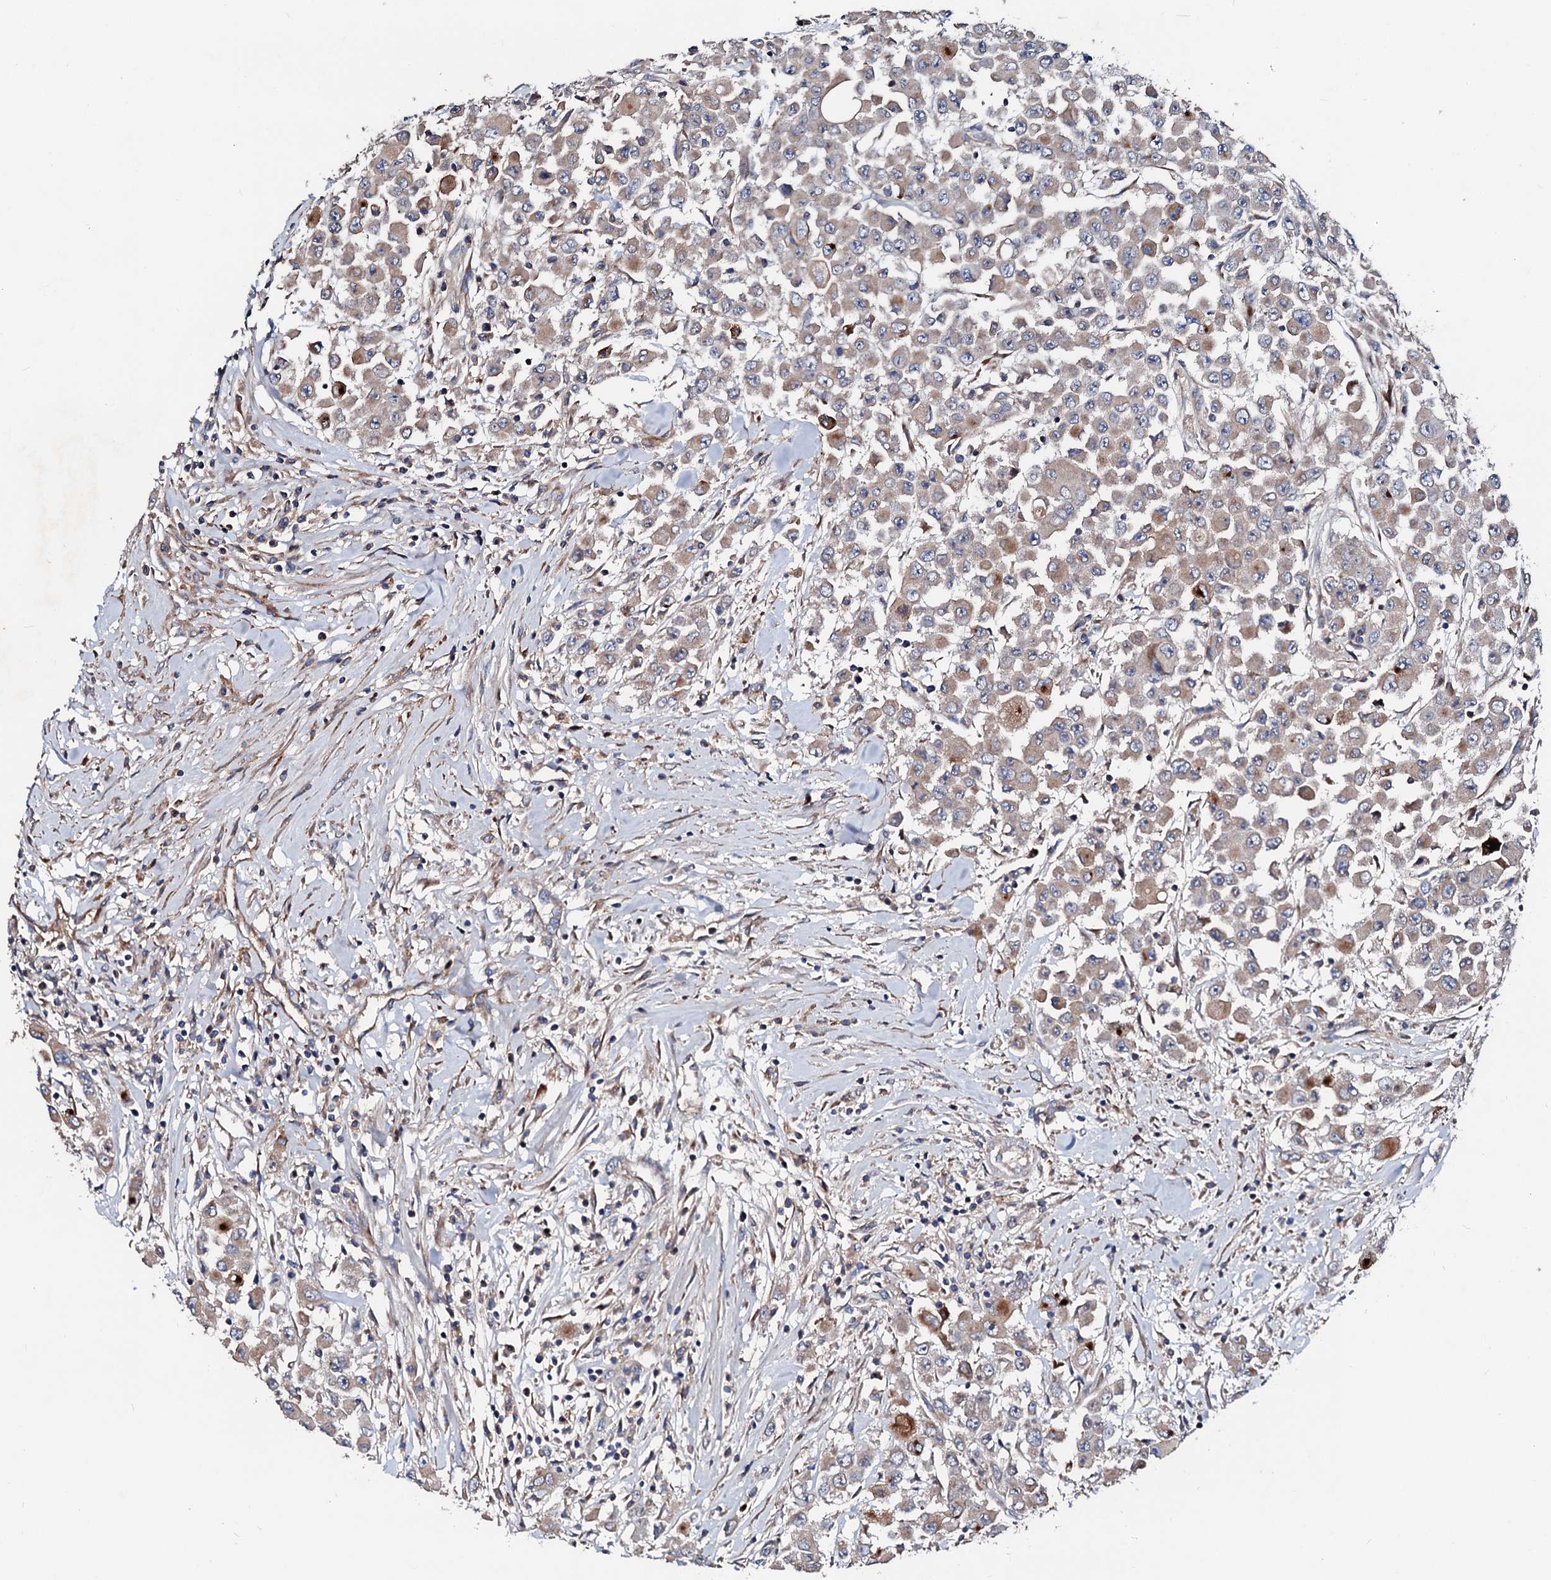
{"staining": {"intensity": "weak", "quantity": "25%-75%", "location": "cytoplasmic/membranous"}, "tissue": "colorectal cancer", "cell_type": "Tumor cells", "image_type": "cancer", "snomed": [{"axis": "morphology", "description": "Adenocarcinoma, NOS"}, {"axis": "topography", "description": "Colon"}], "caption": "The image demonstrates immunohistochemical staining of adenocarcinoma (colorectal). There is weak cytoplasmic/membranous staining is present in approximately 25%-75% of tumor cells.", "gene": "SLC10A7", "patient": {"sex": "male", "age": 51}}